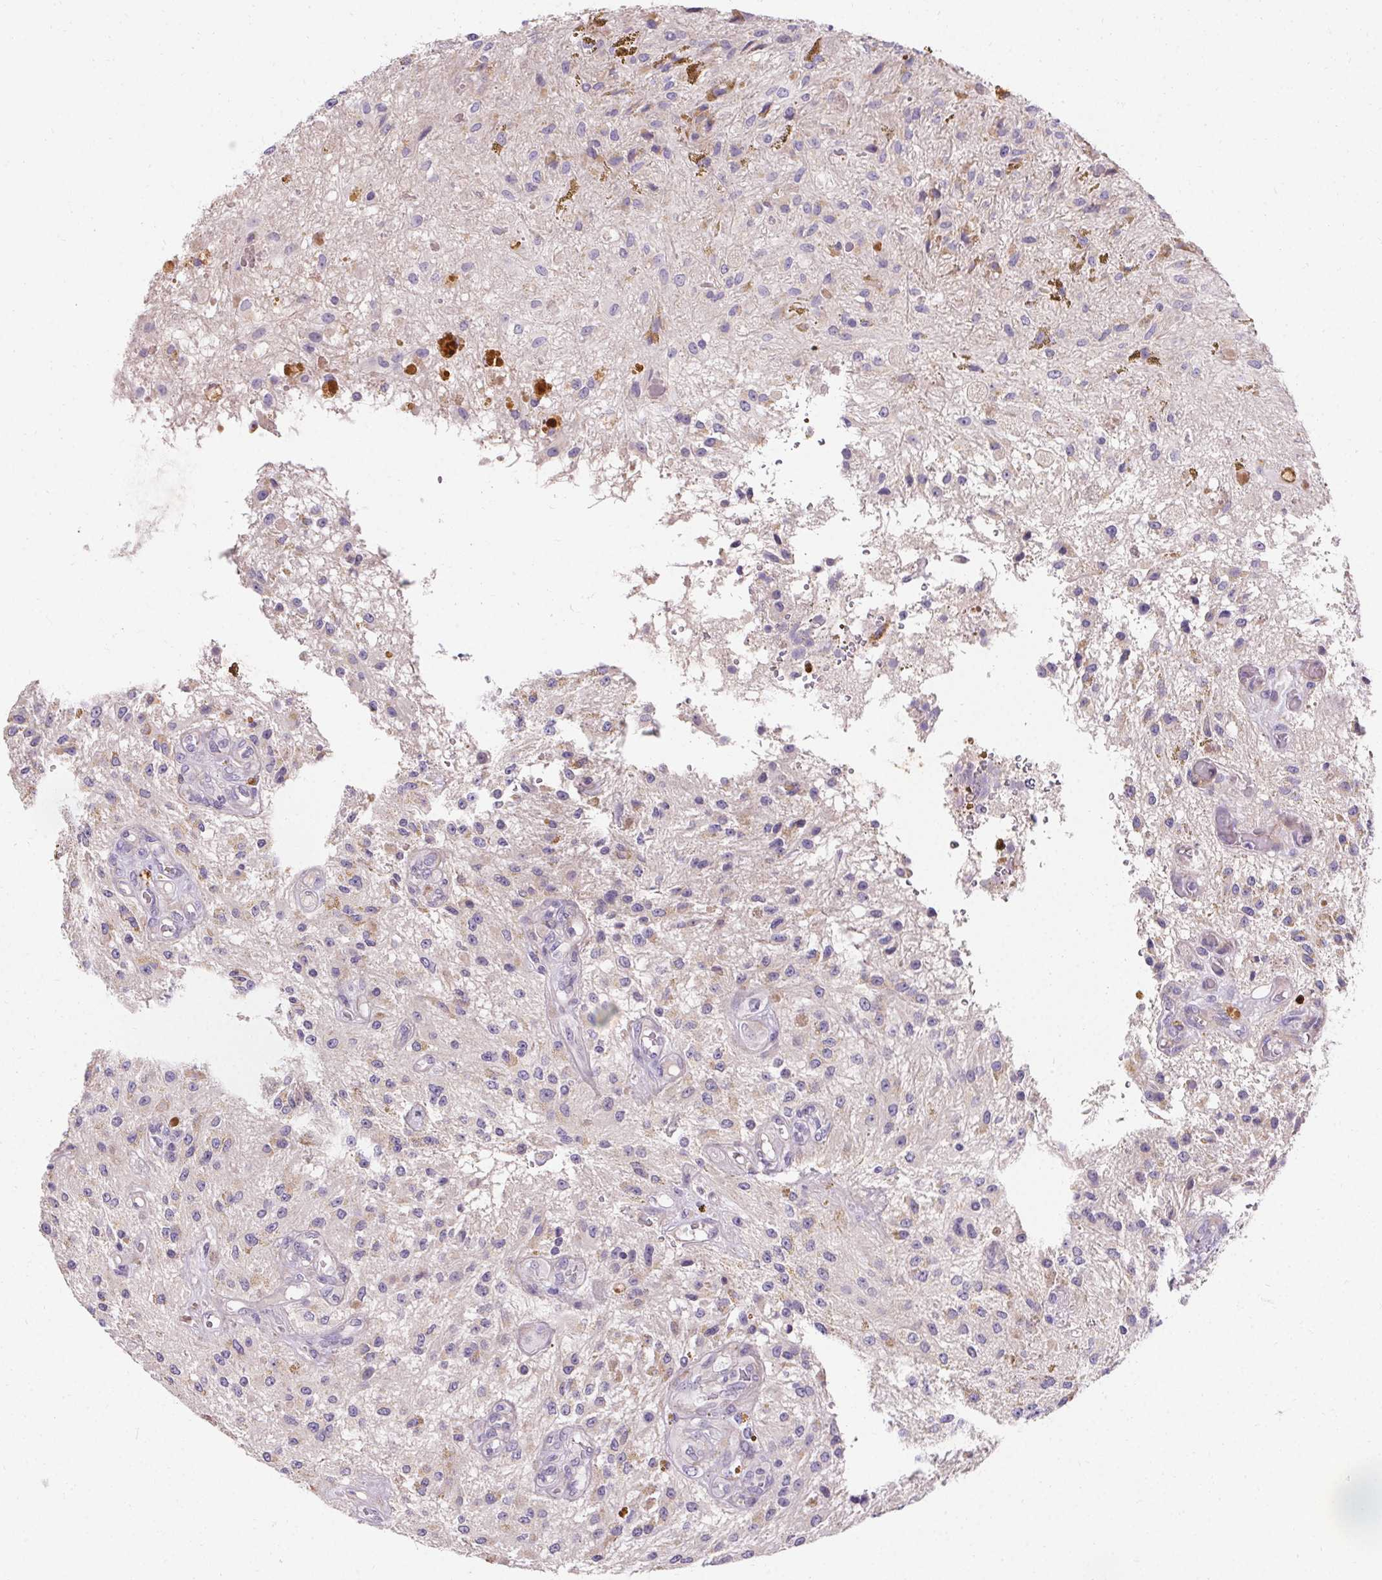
{"staining": {"intensity": "negative", "quantity": "none", "location": "none"}, "tissue": "glioma", "cell_type": "Tumor cells", "image_type": "cancer", "snomed": [{"axis": "morphology", "description": "Glioma, malignant, Low grade"}, {"axis": "topography", "description": "Cerebellum"}], "caption": "Immunohistochemical staining of malignant glioma (low-grade) exhibits no significant expression in tumor cells.", "gene": "TRIP13", "patient": {"sex": "female", "age": 14}}